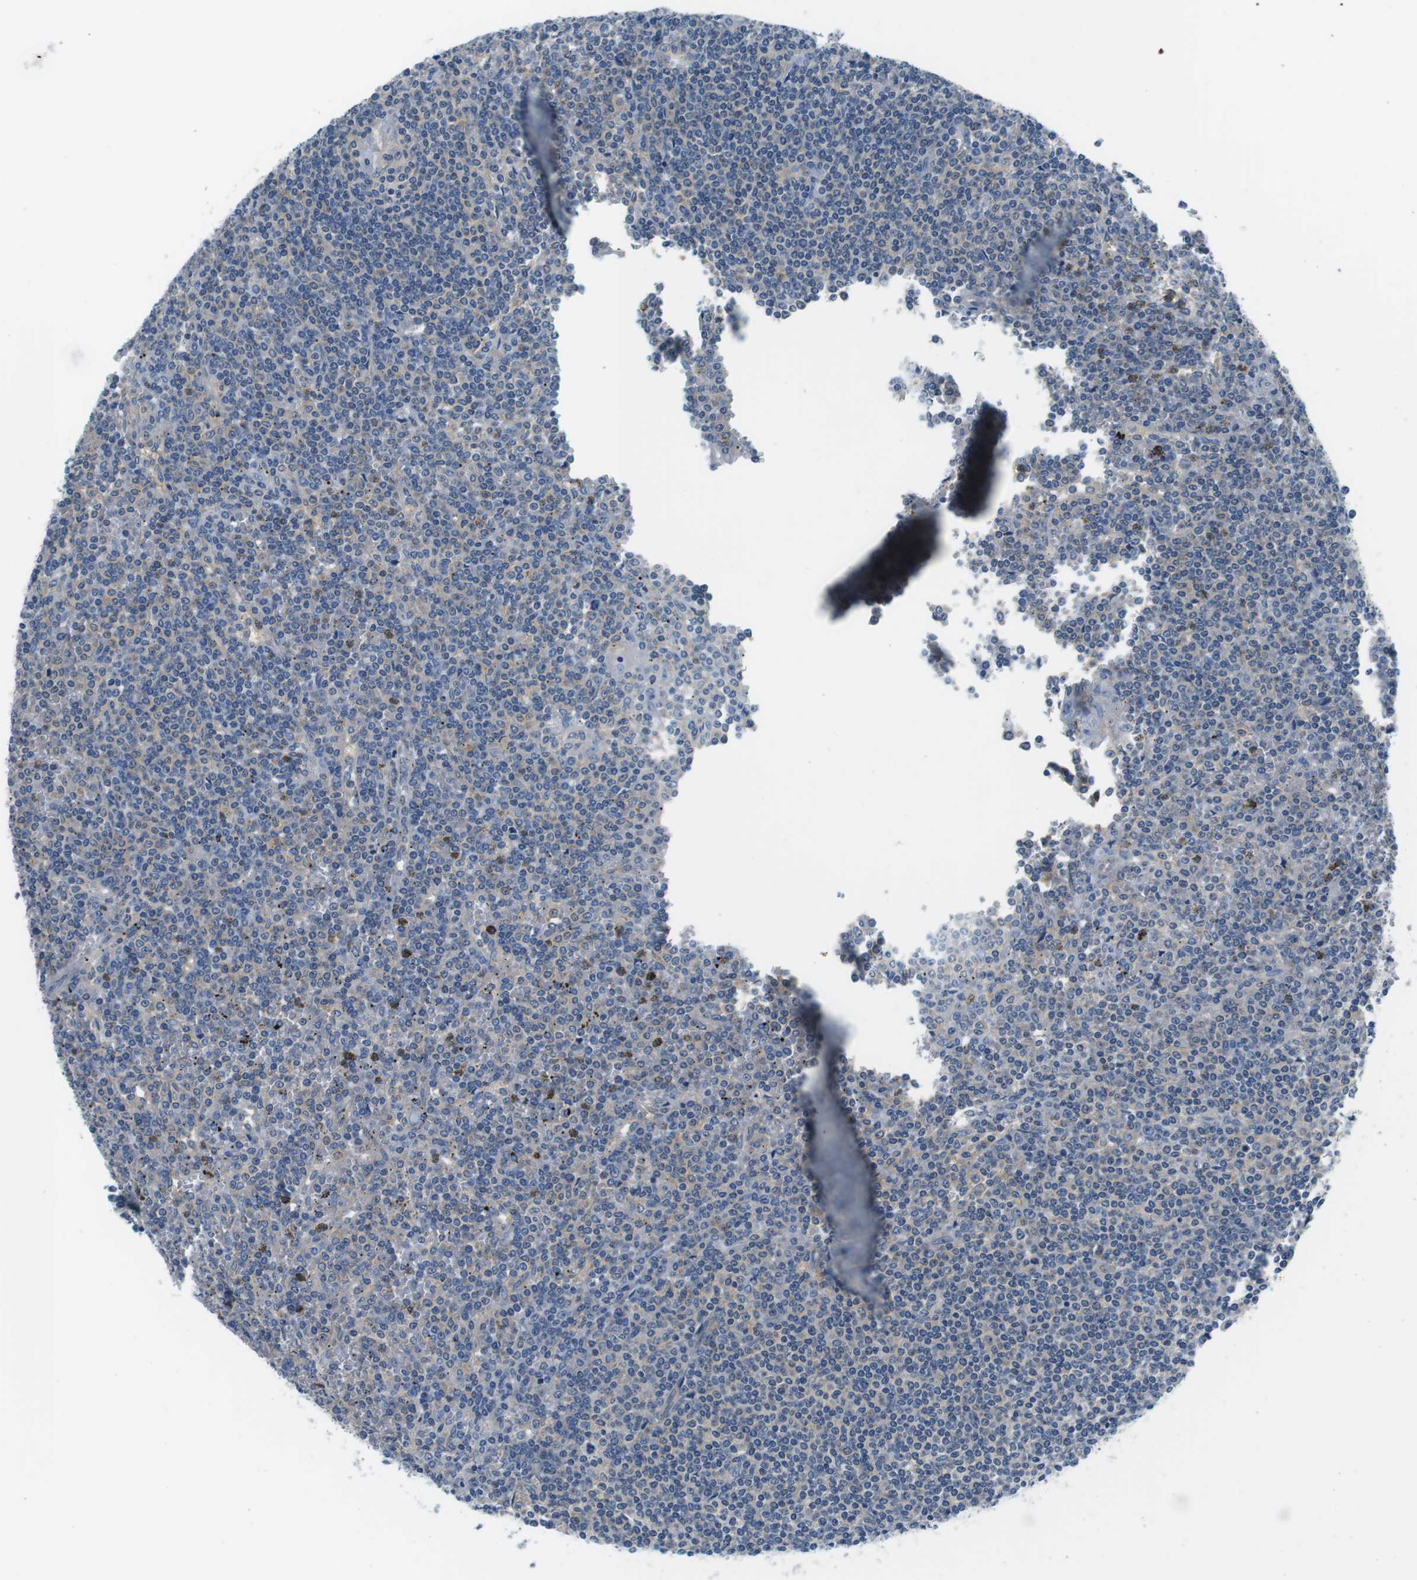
{"staining": {"intensity": "negative", "quantity": "none", "location": "none"}, "tissue": "lymphoma", "cell_type": "Tumor cells", "image_type": "cancer", "snomed": [{"axis": "morphology", "description": "Malignant lymphoma, non-Hodgkin's type, Low grade"}, {"axis": "topography", "description": "Spleen"}], "caption": "Tumor cells show no significant staining in lymphoma. (IHC, brightfield microscopy, high magnification).", "gene": "EIF2B5", "patient": {"sex": "female", "age": 19}}